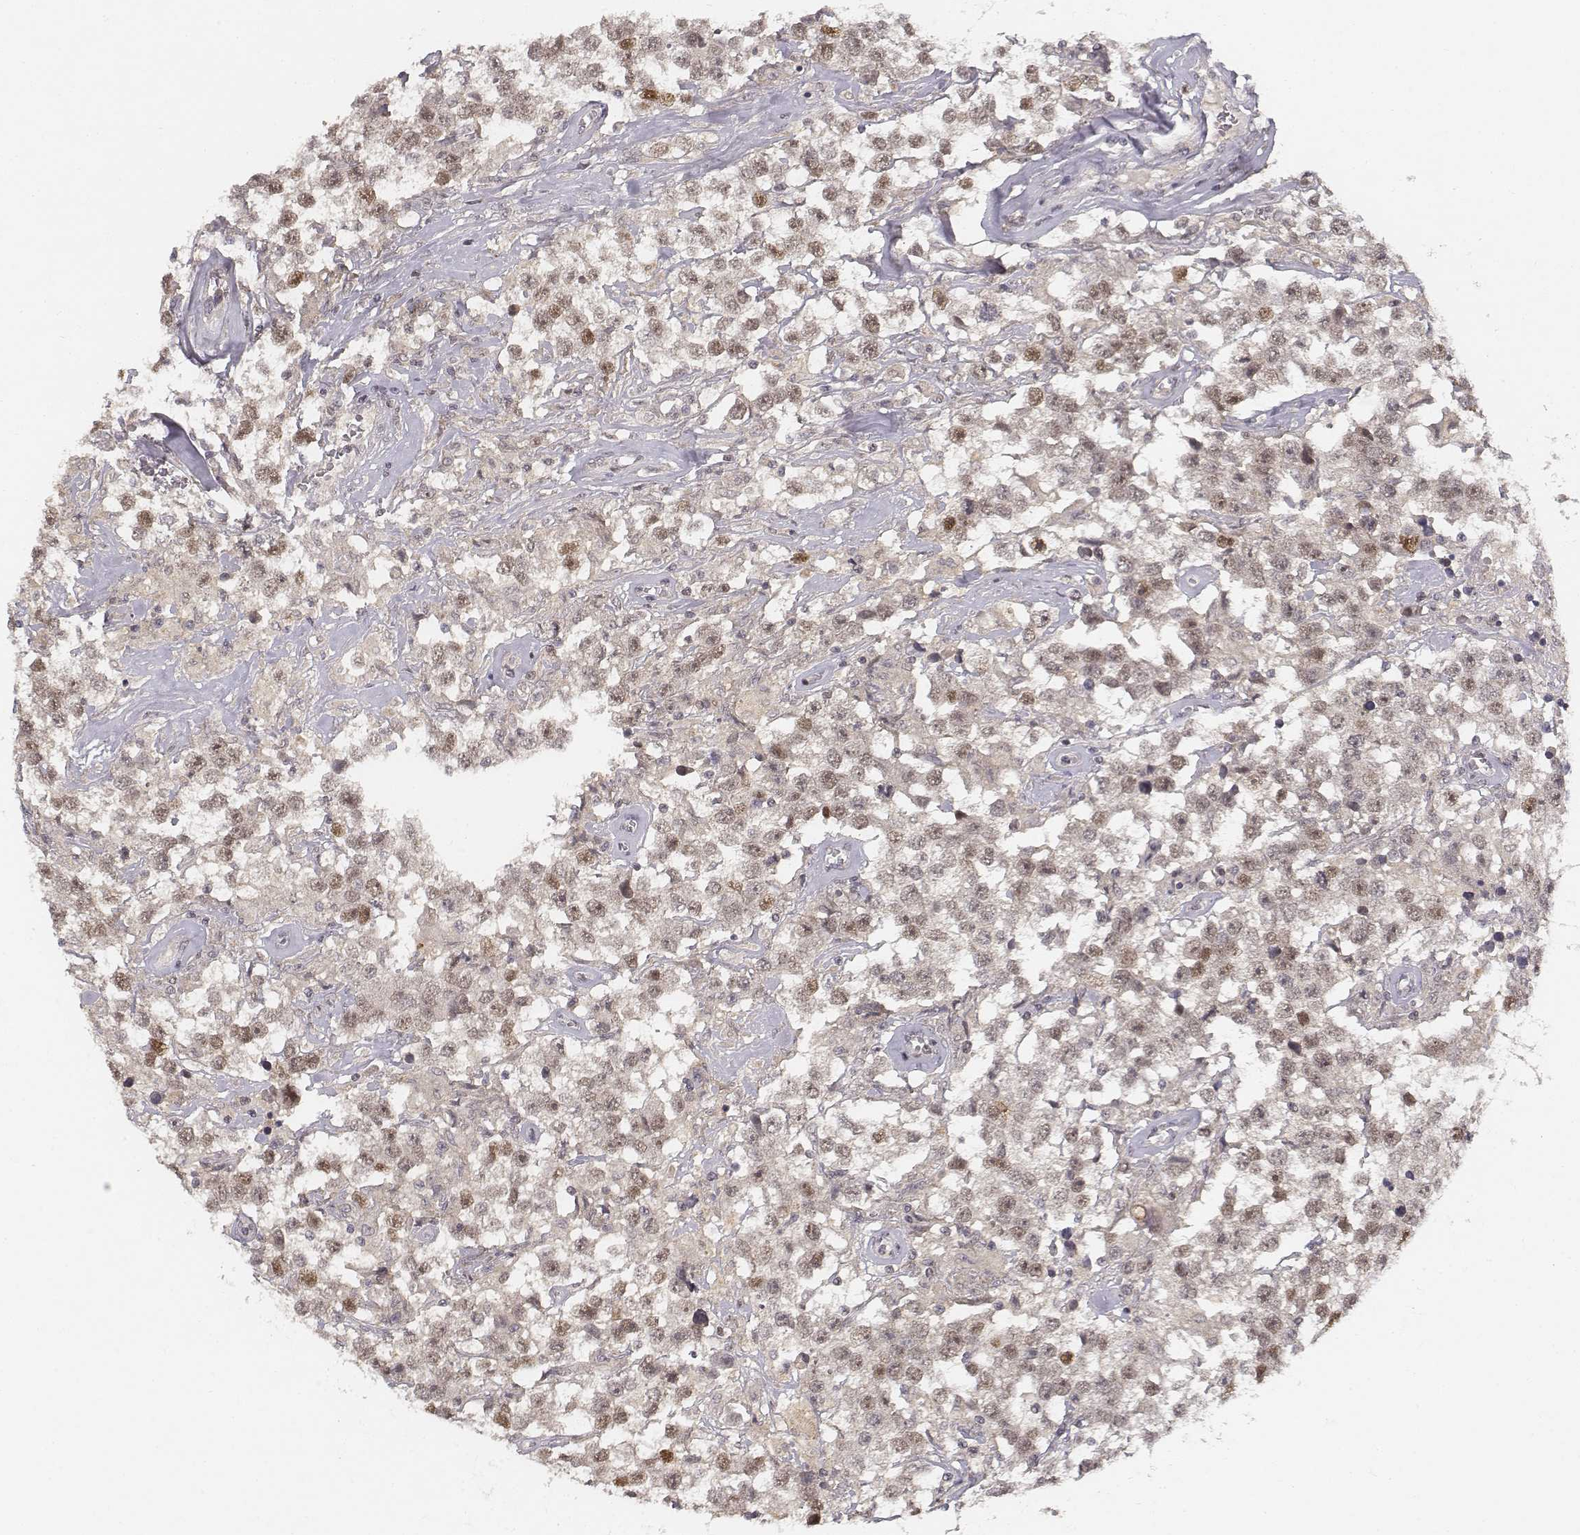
{"staining": {"intensity": "moderate", "quantity": "<25%", "location": "nuclear"}, "tissue": "testis cancer", "cell_type": "Tumor cells", "image_type": "cancer", "snomed": [{"axis": "morphology", "description": "Seminoma, NOS"}, {"axis": "topography", "description": "Testis"}], "caption": "Tumor cells reveal low levels of moderate nuclear expression in about <25% of cells in testis seminoma.", "gene": "FANCD2", "patient": {"sex": "male", "age": 43}}